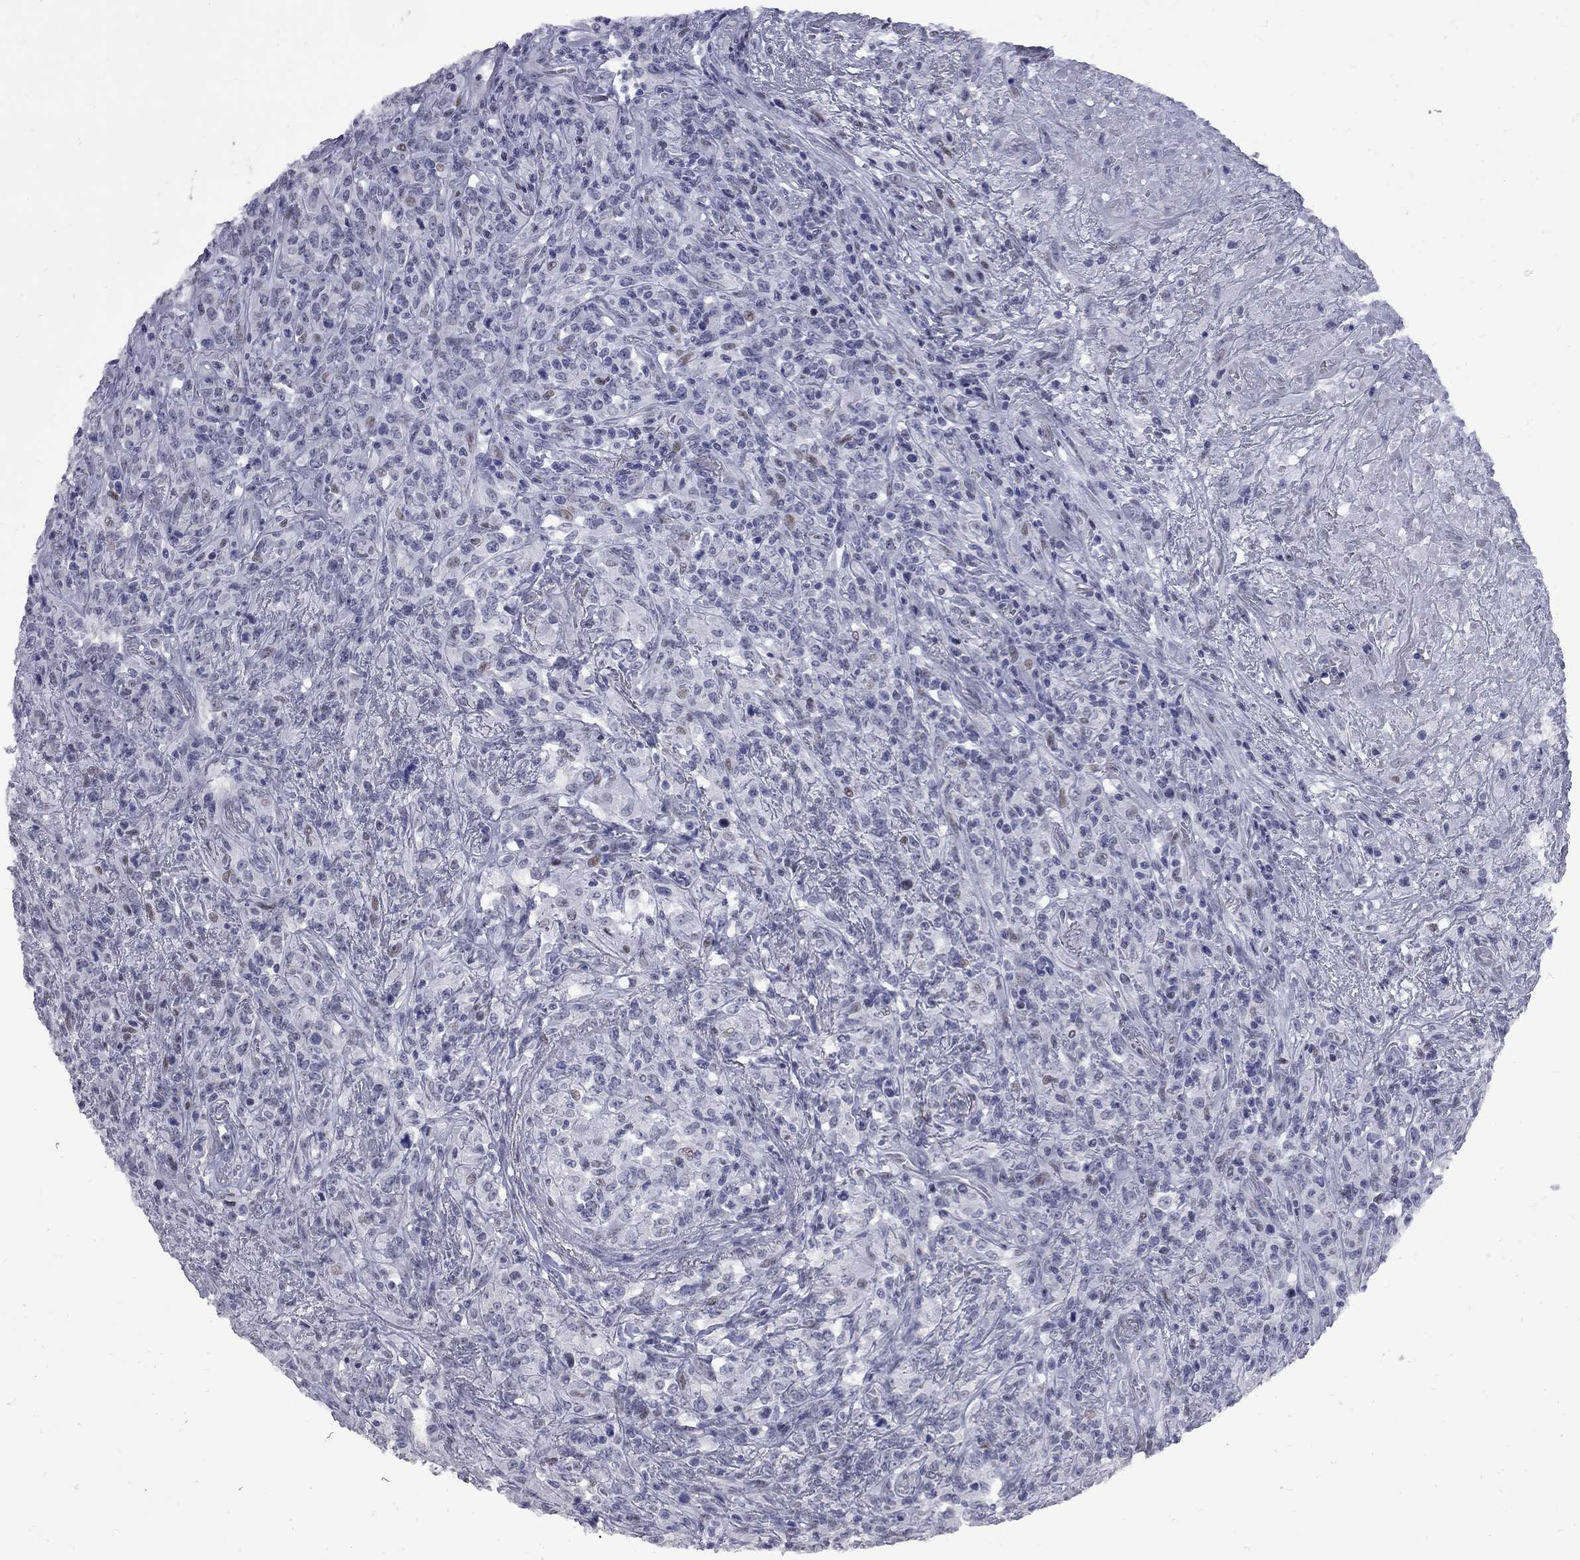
{"staining": {"intensity": "weak", "quantity": "<25%", "location": "nuclear"}, "tissue": "lymphoma", "cell_type": "Tumor cells", "image_type": "cancer", "snomed": [{"axis": "morphology", "description": "Malignant lymphoma, non-Hodgkin's type, High grade"}, {"axis": "topography", "description": "Lung"}], "caption": "High power microscopy micrograph of an immunohistochemistry (IHC) histopathology image of lymphoma, revealing no significant staining in tumor cells.", "gene": "ZNF154", "patient": {"sex": "male", "age": 79}}